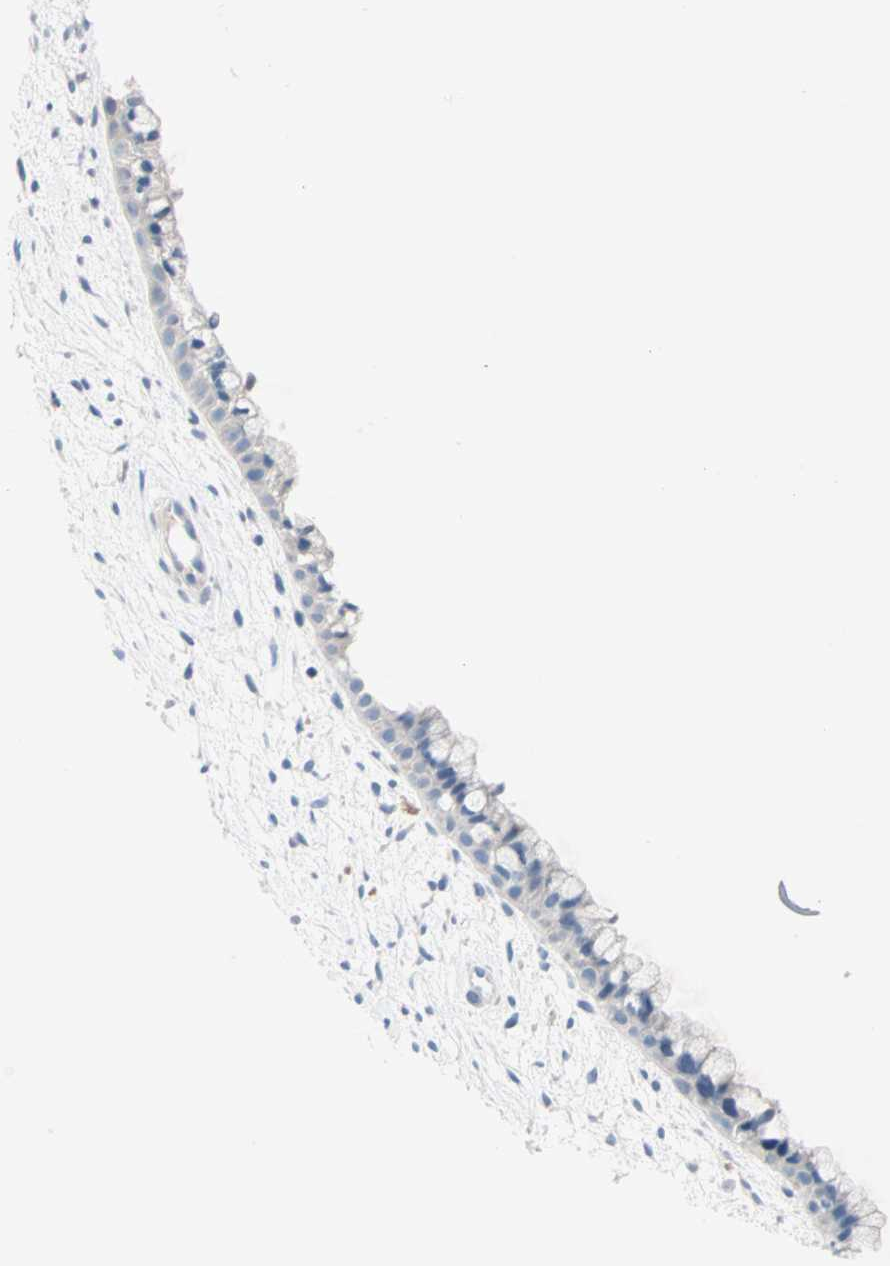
{"staining": {"intensity": "negative", "quantity": "none", "location": "none"}, "tissue": "cervix", "cell_type": "Glandular cells", "image_type": "normal", "snomed": [{"axis": "morphology", "description": "Normal tissue, NOS"}, {"axis": "topography", "description": "Cervix"}], "caption": "The IHC histopathology image has no significant staining in glandular cells of cervix. Brightfield microscopy of IHC stained with DAB (3,3'-diaminobenzidine) (brown) and hematoxylin (blue), captured at high magnification.", "gene": "NEFH", "patient": {"sex": "female", "age": 39}}